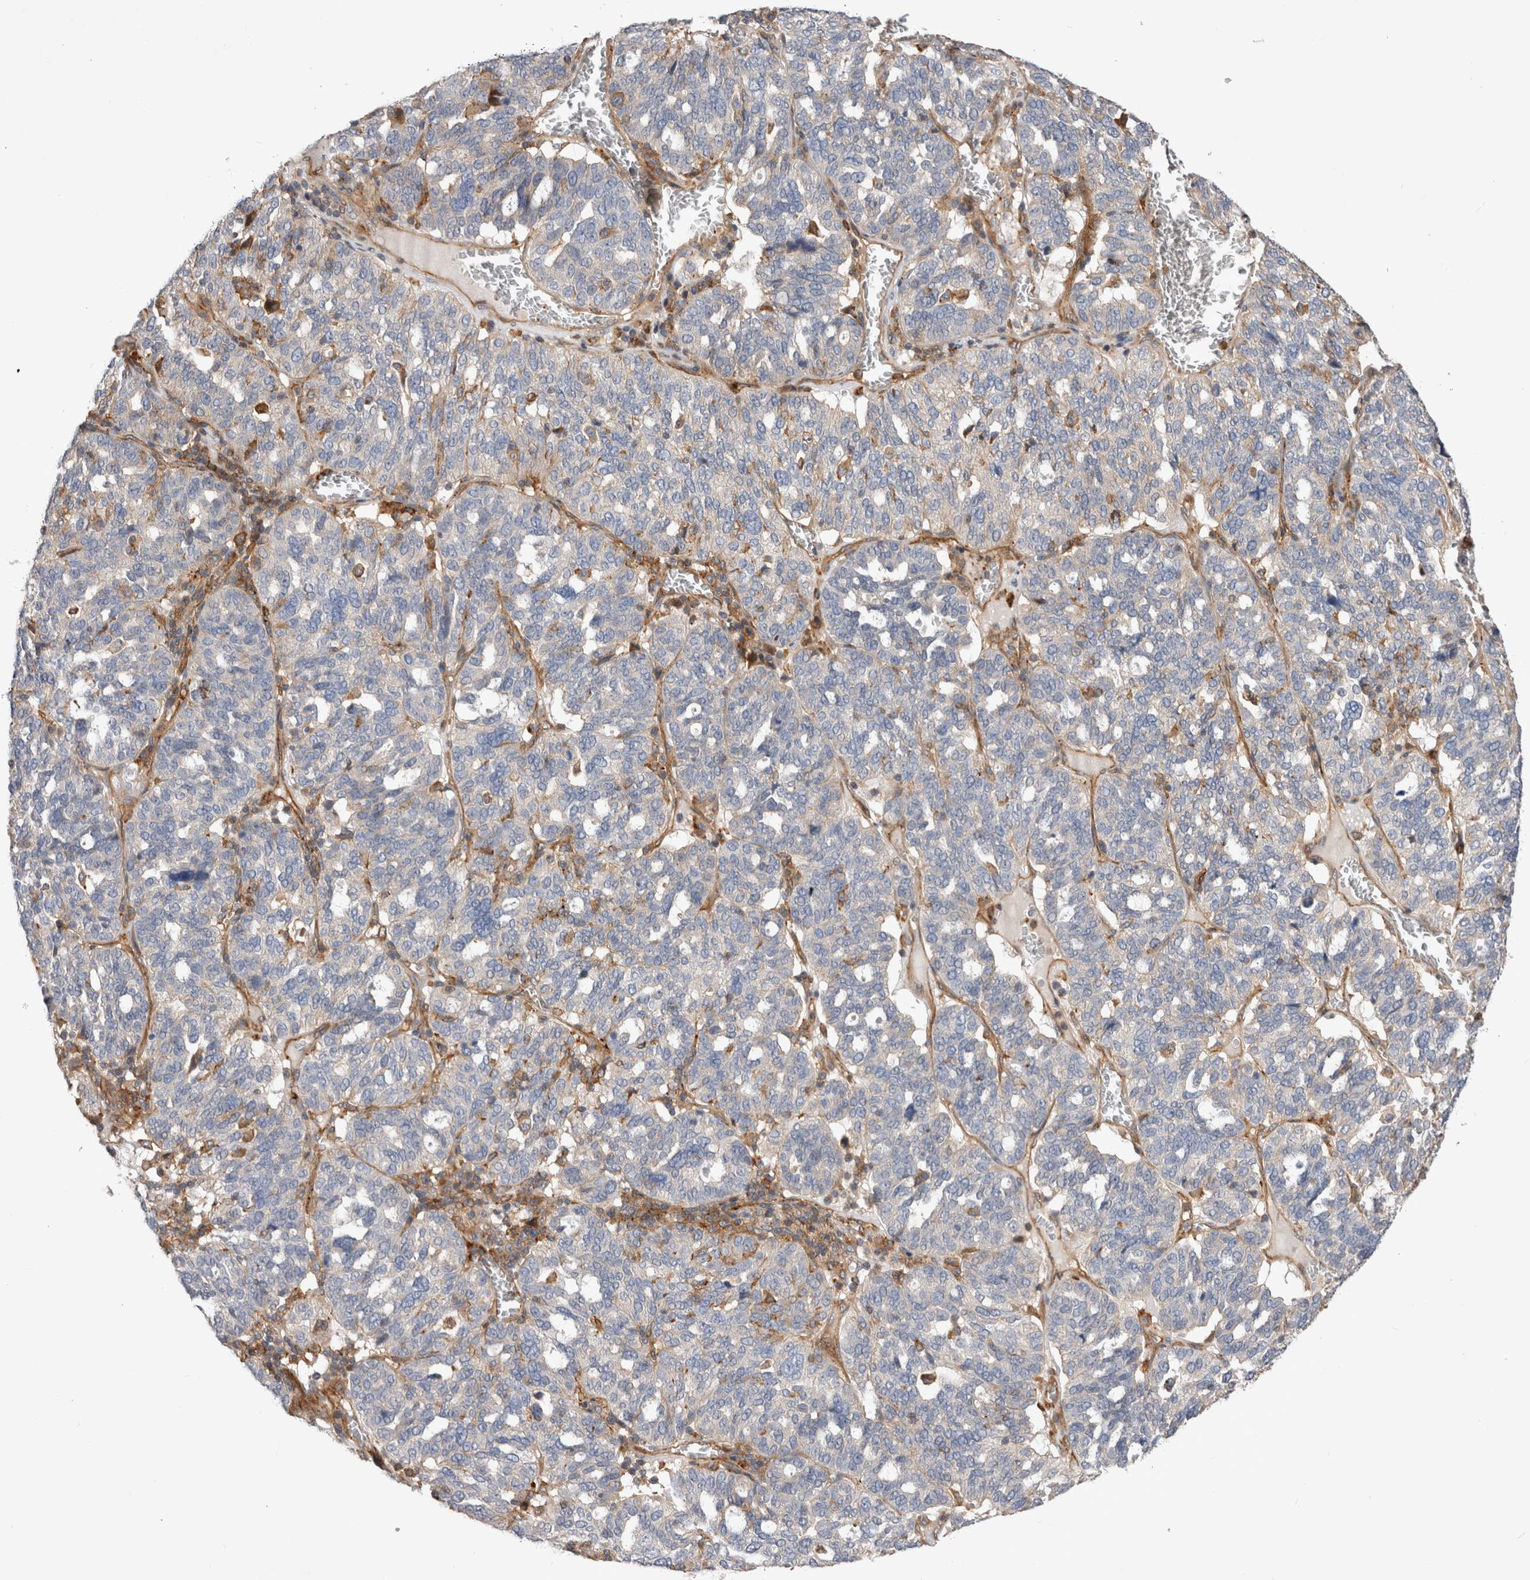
{"staining": {"intensity": "negative", "quantity": "none", "location": "none"}, "tissue": "ovarian cancer", "cell_type": "Tumor cells", "image_type": "cancer", "snomed": [{"axis": "morphology", "description": "Cystadenocarcinoma, serous, NOS"}, {"axis": "topography", "description": "Ovary"}], "caption": "This is a histopathology image of immunohistochemistry (IHC) staining of ovarian cancer (serous cystadenocarcinoma), which shows no positivity in tumor cells.", "gene": "BNIP2", "patient": {"sex": "female", "age": 59}}